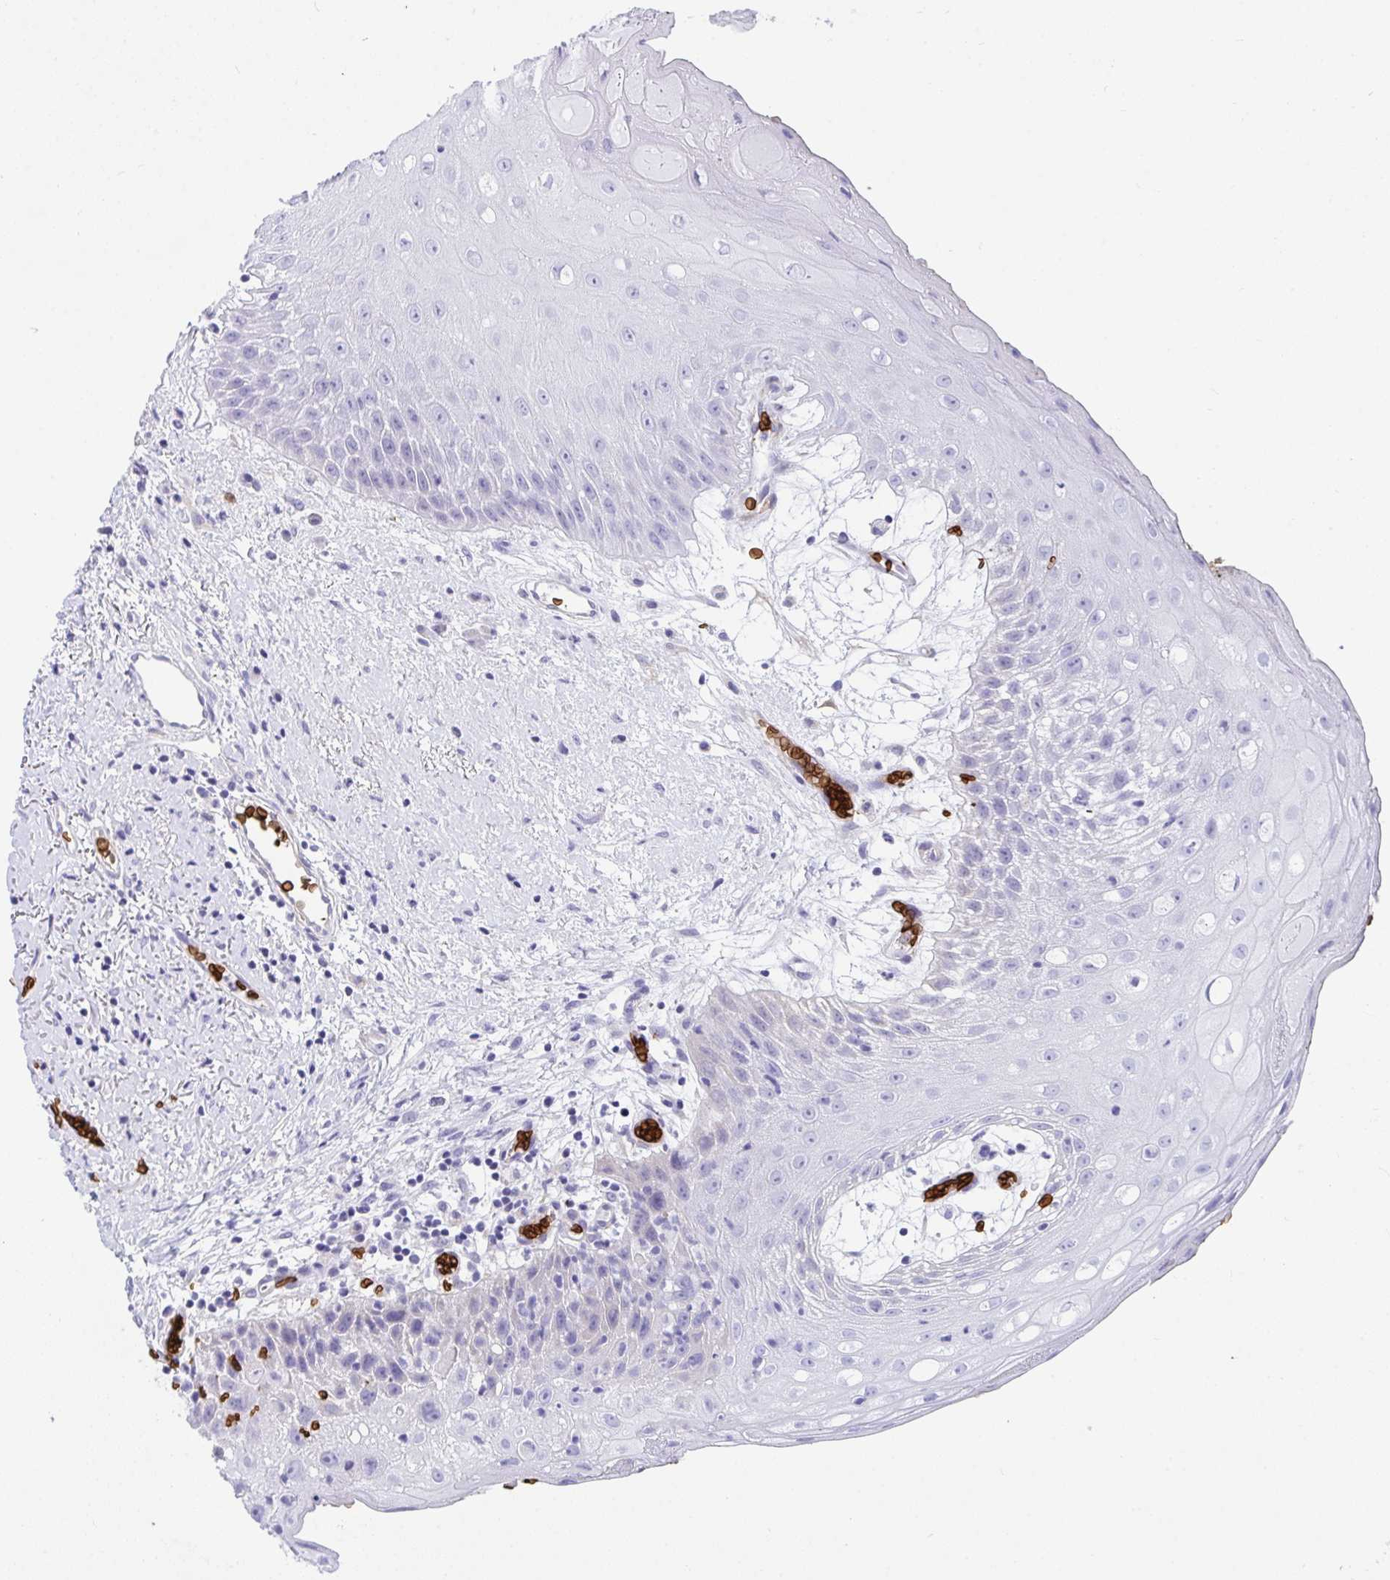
{"staining": {"intensity": "negative", "quantity": "none", "location": "none"}, "tissue": "oral mucosa", "cell_type": "Squamous epithelial cells", "image_type": "normal", "snomed": [{"axis": "morphology", "description": "Normal tissue, NOS"}, {"axis": "morphology", "description": "Squamous cell carcinoma, NOS"}, {"axis": "topography", "description": "Oral tissue"}, {"axis": "topography", "description": "Peripheral nerve tissue"}, {"axis": "topography", "description": "Head-Neck"}], "caption": "Immunohistochemical staining of normal oral mucosa exhibits no significant staining in squamous epithelial cells. The staining was performed using DAB (3,3'-diaminobenzidine) to visualize the protein expression in brown, while the nuclei were stained in blue with hematoxylin (Magnification: 20x).", "gene": "ANK1", "patient": {"sex": "female", "age": 59}}